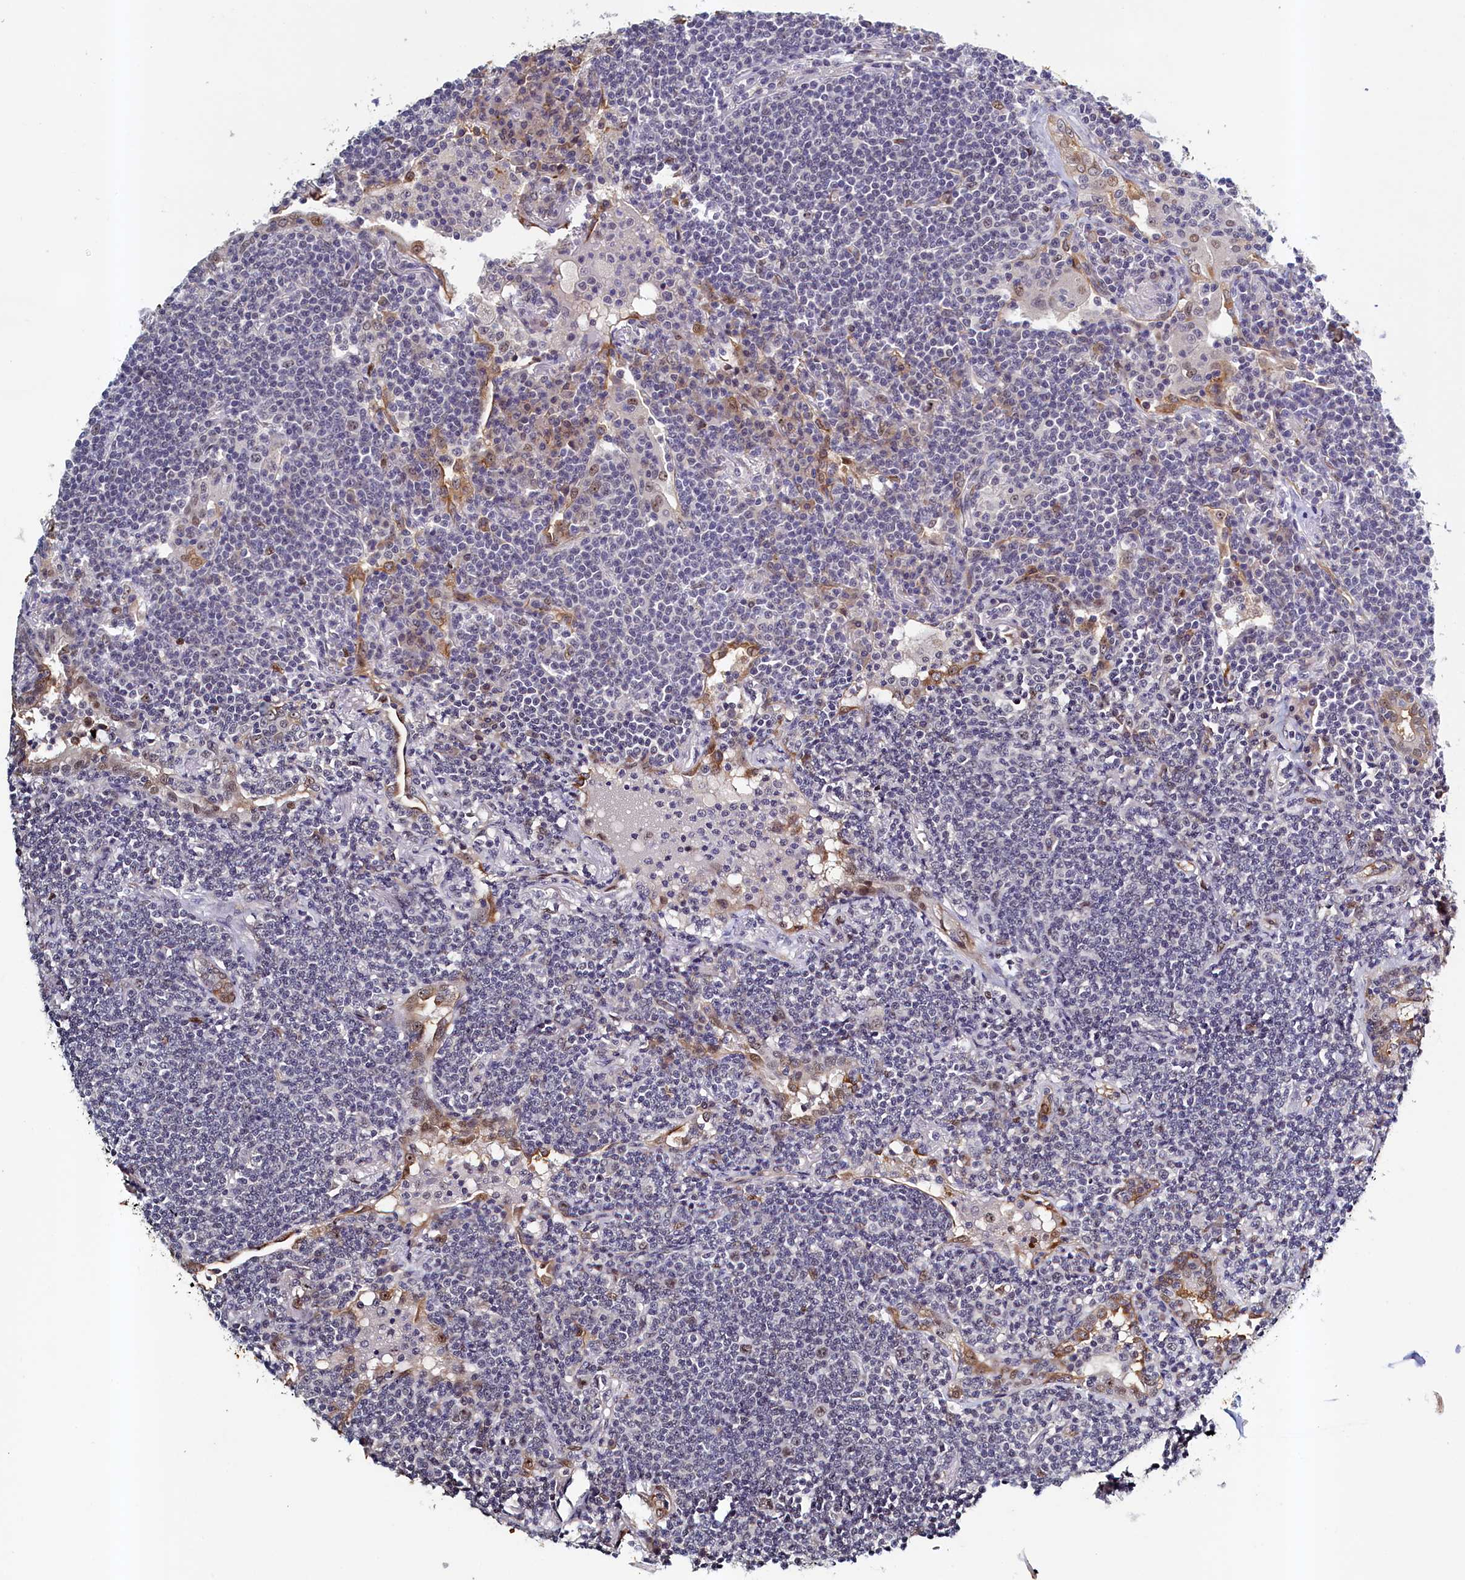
{"staining": {"intensity": "negative", "quantity": "none", "location": "none"}, "tissue": "lymphoma", "cell_type": "Tumor cells", "image_type": "cancer", "snomed": [{"axis": "morphology", "description": "Malignant lymphoma, non-Hodgkin's type, Low grade"}, {"axis": "topography", "description": "Lung"}], "caption": "This micrograph is of lymphoma stained with IHC to label a protein in brown with the nuclei are counter-stained blue. There is no staining in tumor cells.", "gene": "PACSIN3", "patient": {"sex": "female", "age": 71}}